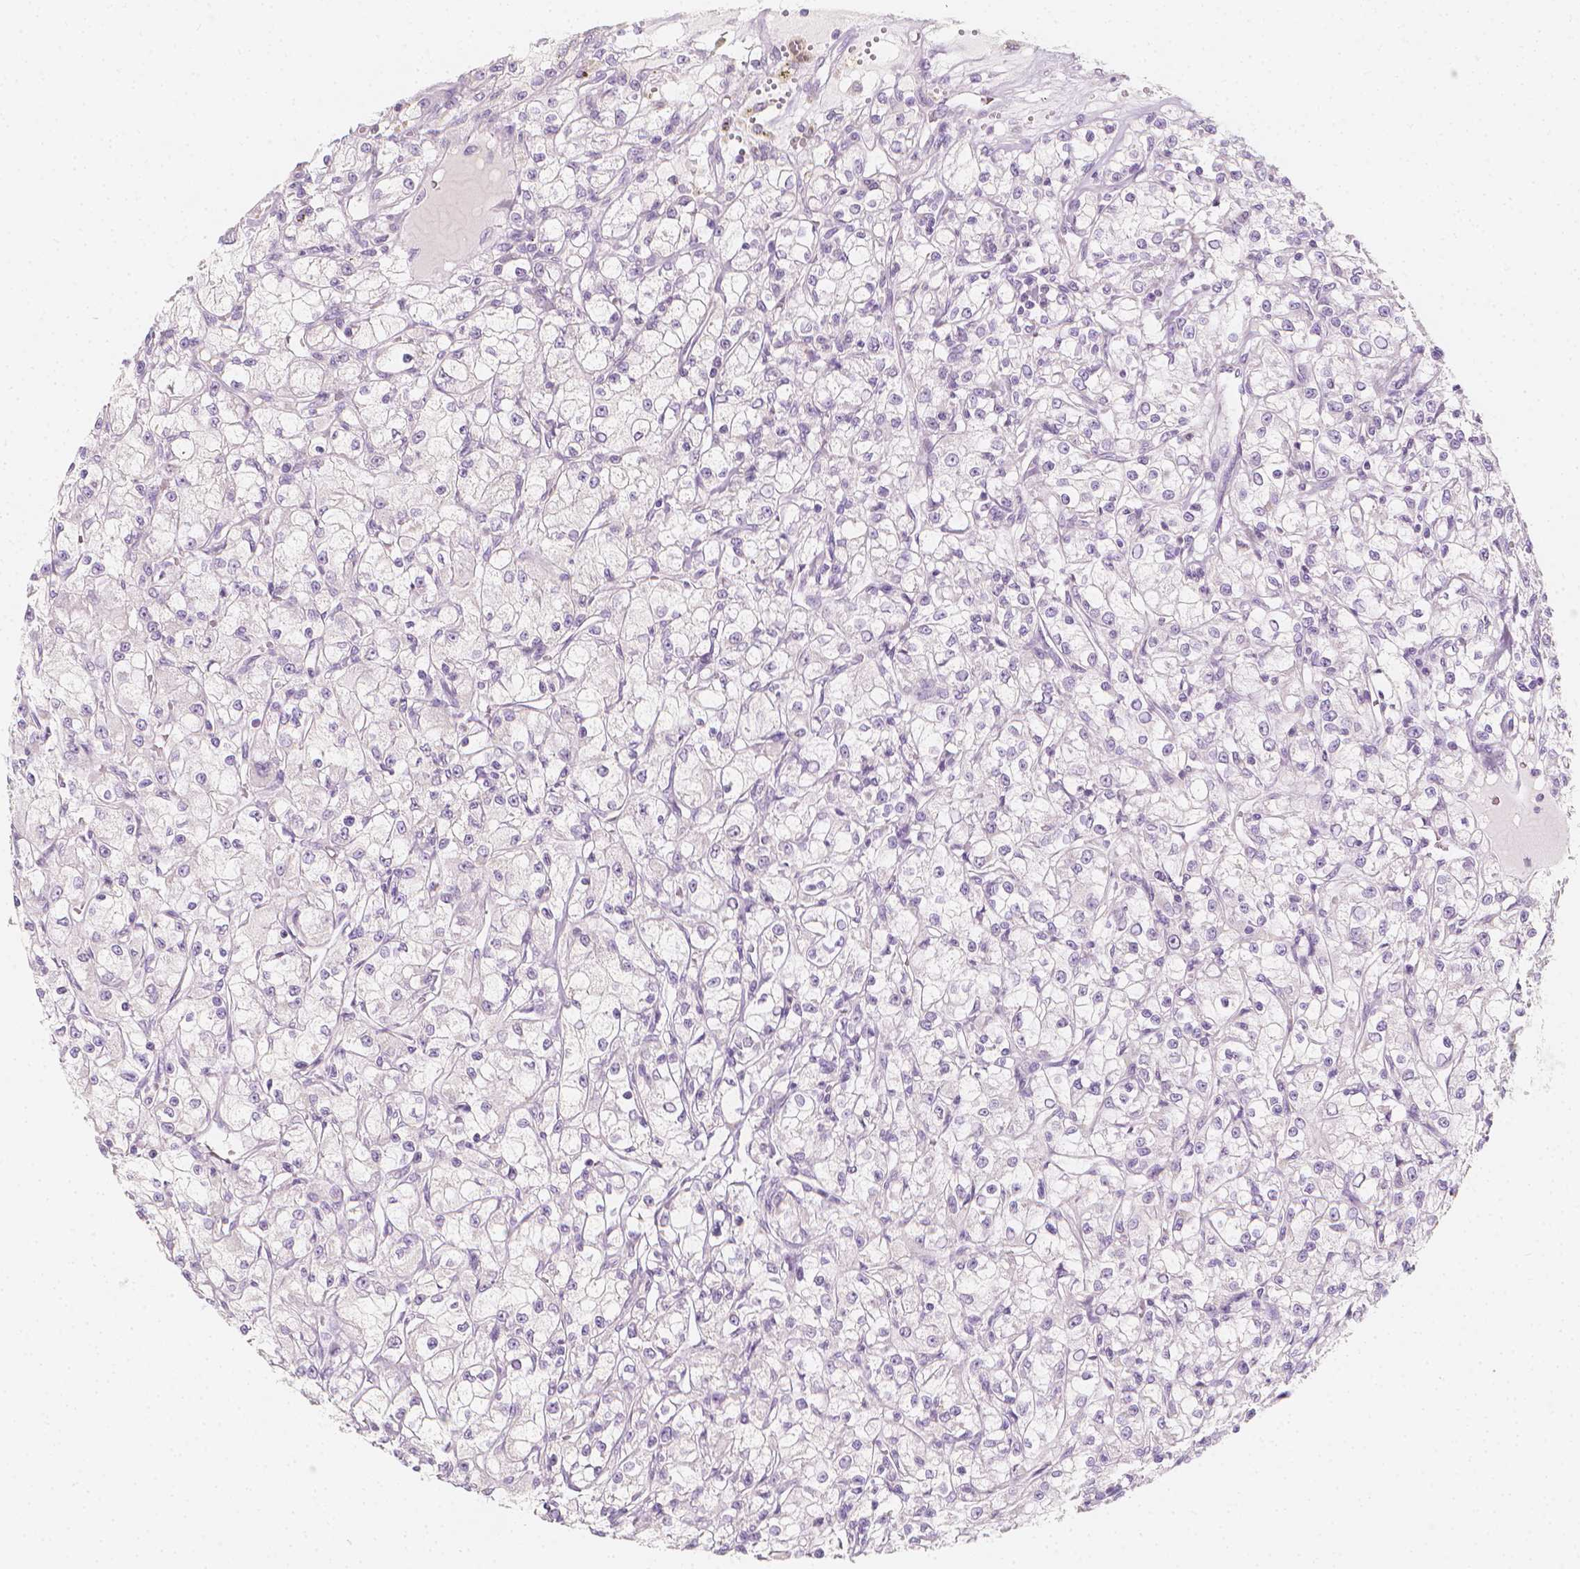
{"staining": {"intensity": "negative", "quantity": "none", "location": "none"}, "tissue": "renal cancer", "cell_type": "Tumor cells", "image_type": "cancer", "snomed": [{"axis": "morphology", "description": "Adenocarcinoma, NOS"}, {"axis": "topography", "description": "Kidney"}], "caption": "Immunohistochemistry histopathology image of neoplastic tissue: human renal cancer stained with DAB exhibits no significant protein staining in tumor cells. (Stains: DAB IHC with hematoxylin counter stain, Microscopy: brightfield microscopy at high magnification).", "gene": "RBFOX1", "patient": {"sex": "female", "age": 59}}